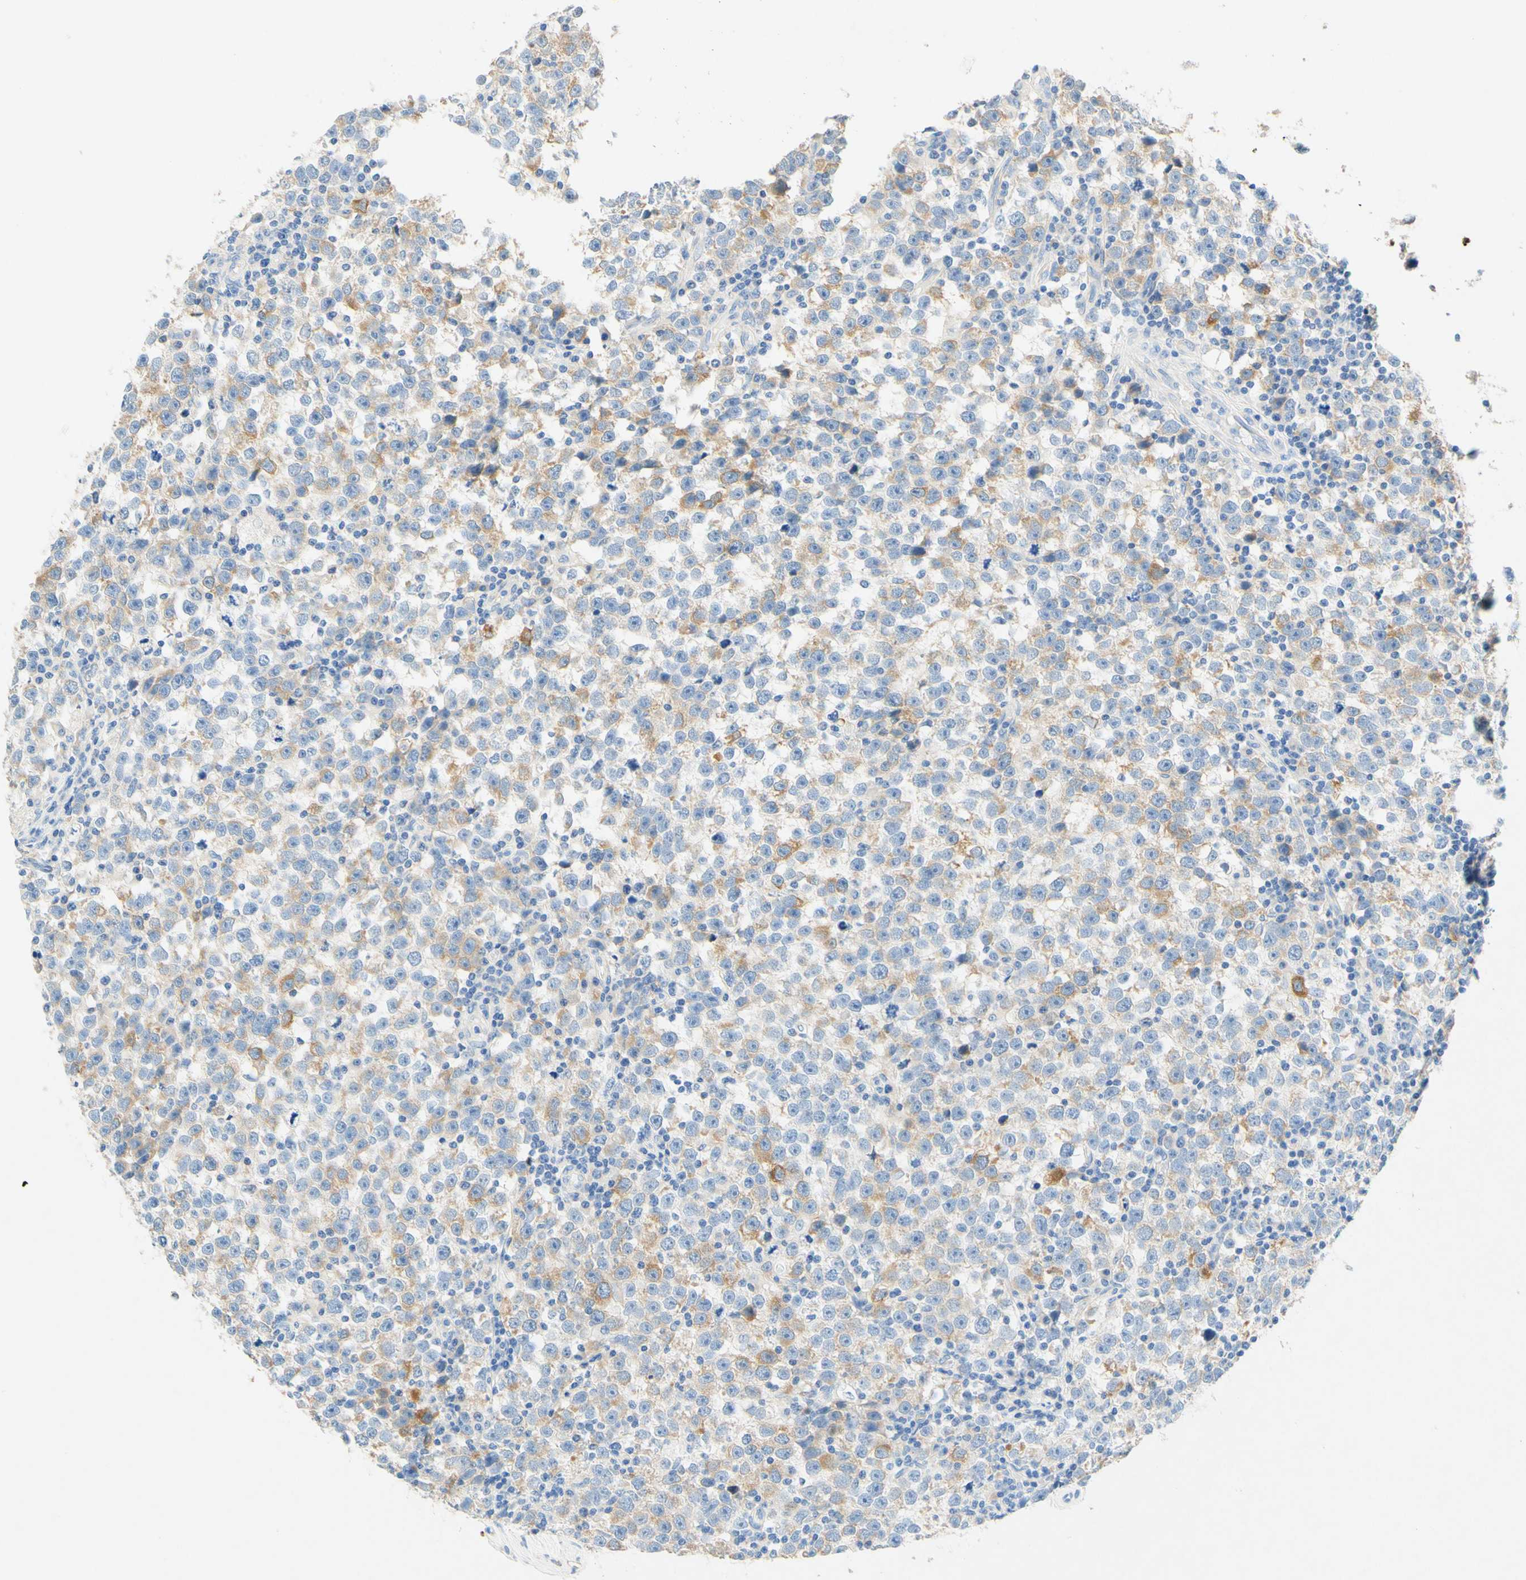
{"staining": {"intensity": "weak", "quantity": "25%-75%", "location": "cytoplasmic/membranous"}, "tissue": "testis cancer", "cell_type": "Tumor cells", "image_type": "cancer", "snomed": [{"axis": "morphology", "description": "Seminoma, NOS"}, {"axis": "topography", "description": "Testis"}], "caption": "Immunohistochemistry (IHC) (DAB) staining of human seminoma (testis) shows weak cytoplasmic/membranous protein staining in approximately 25%-75% of tumor cells. Immunohistochemistry stains the protein in brown and the nuclei are stained blue.", "gene": "SLC46A1", "patient": {"sex": "male", "age": 43}}